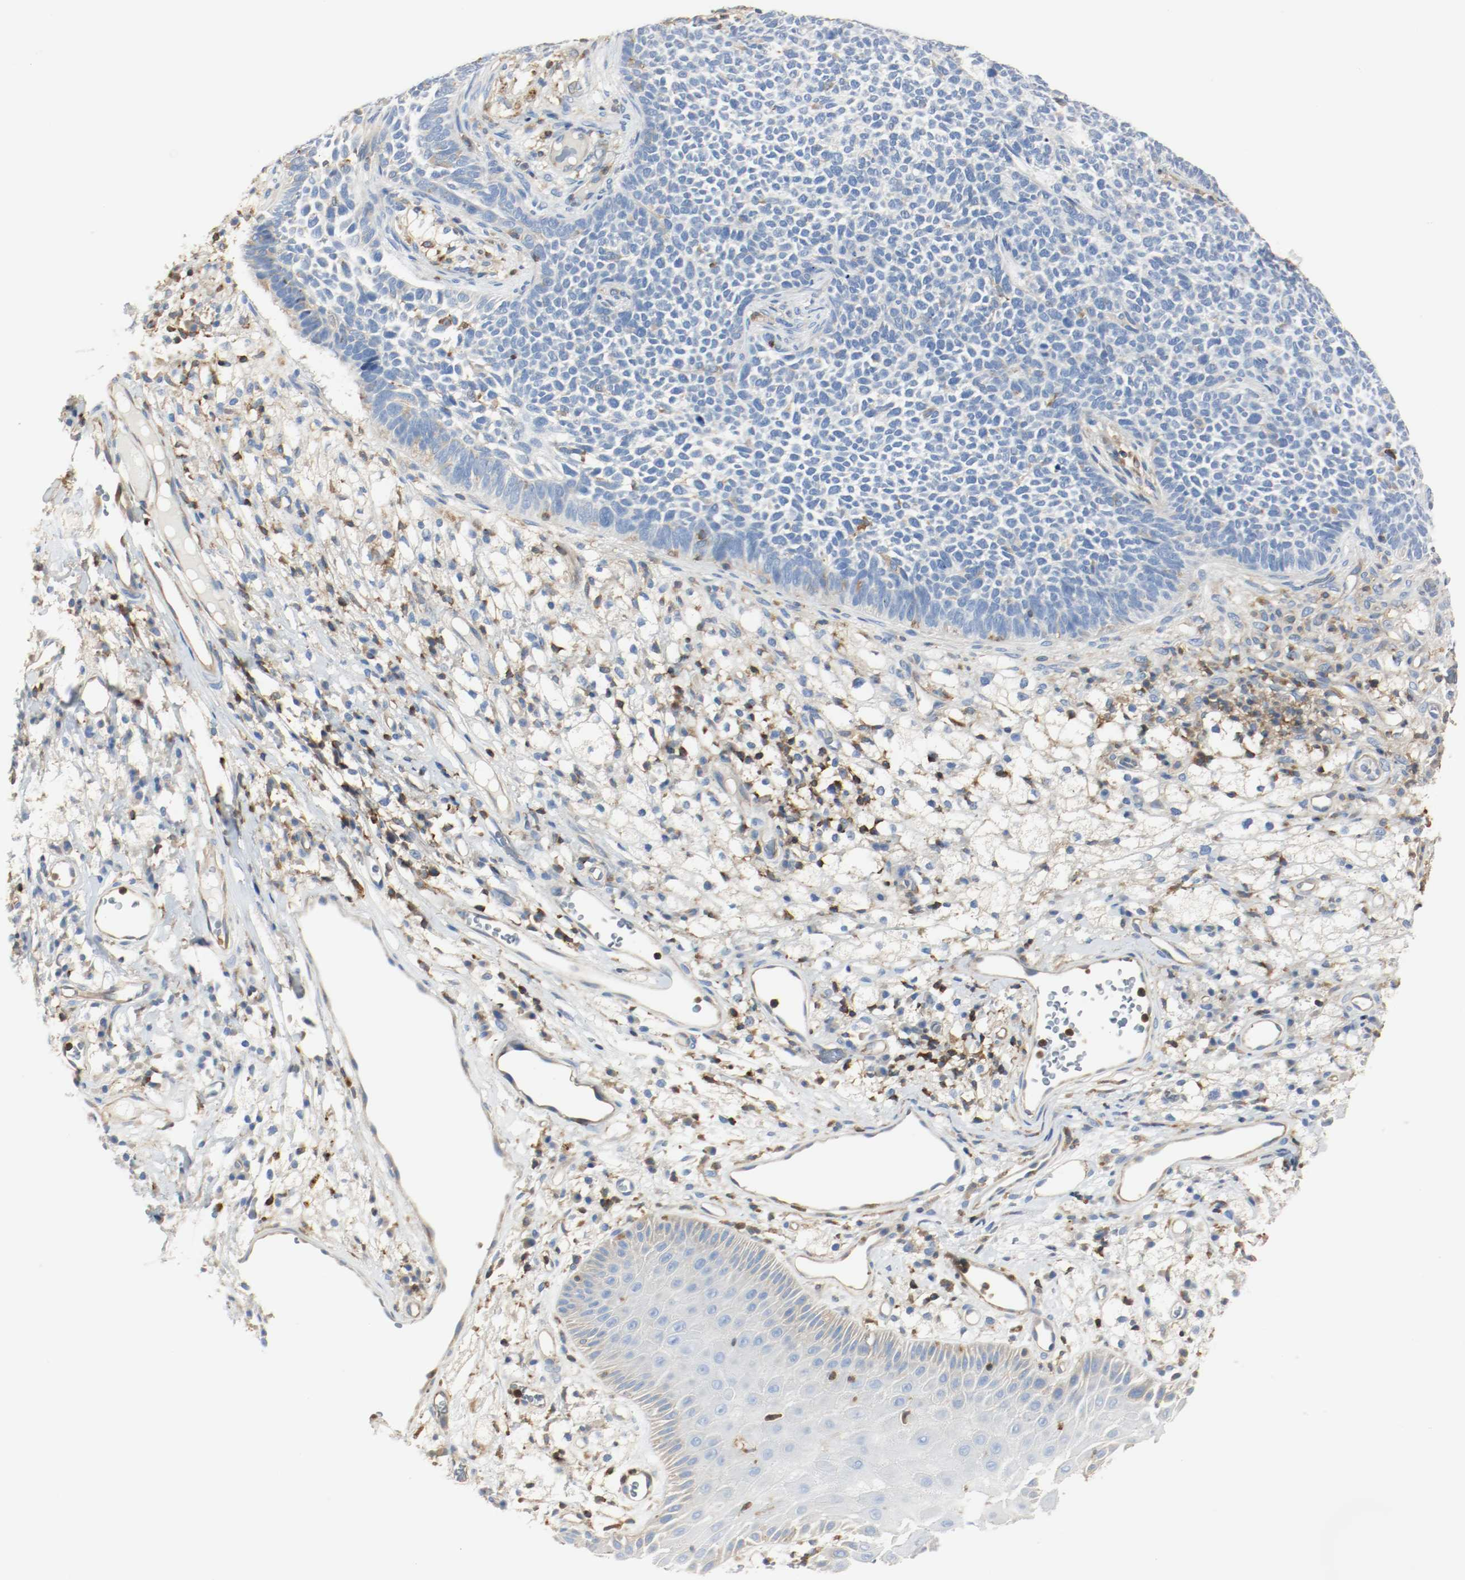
{"staining": {"intensity": "negative", "quantity": "none", "location": "none"}, "tissue": "skin cancer", "cell_type": "Tumor cells", "image_type": "cancer", "snomed": [{"axis": "morphology", "description": "Basal cell carcinoma"}, {"axis": "topography", "description": "Skin"}], "caption": "High magnification brightfield microscopy of basal cell carcinoma (skin) stained with DAB (brown) and counterstained with hematoxylin (blue): tumor cells show no significant staining.", "gene": "ARPC1B", "patient": {"sex": "female", "age": 84}}